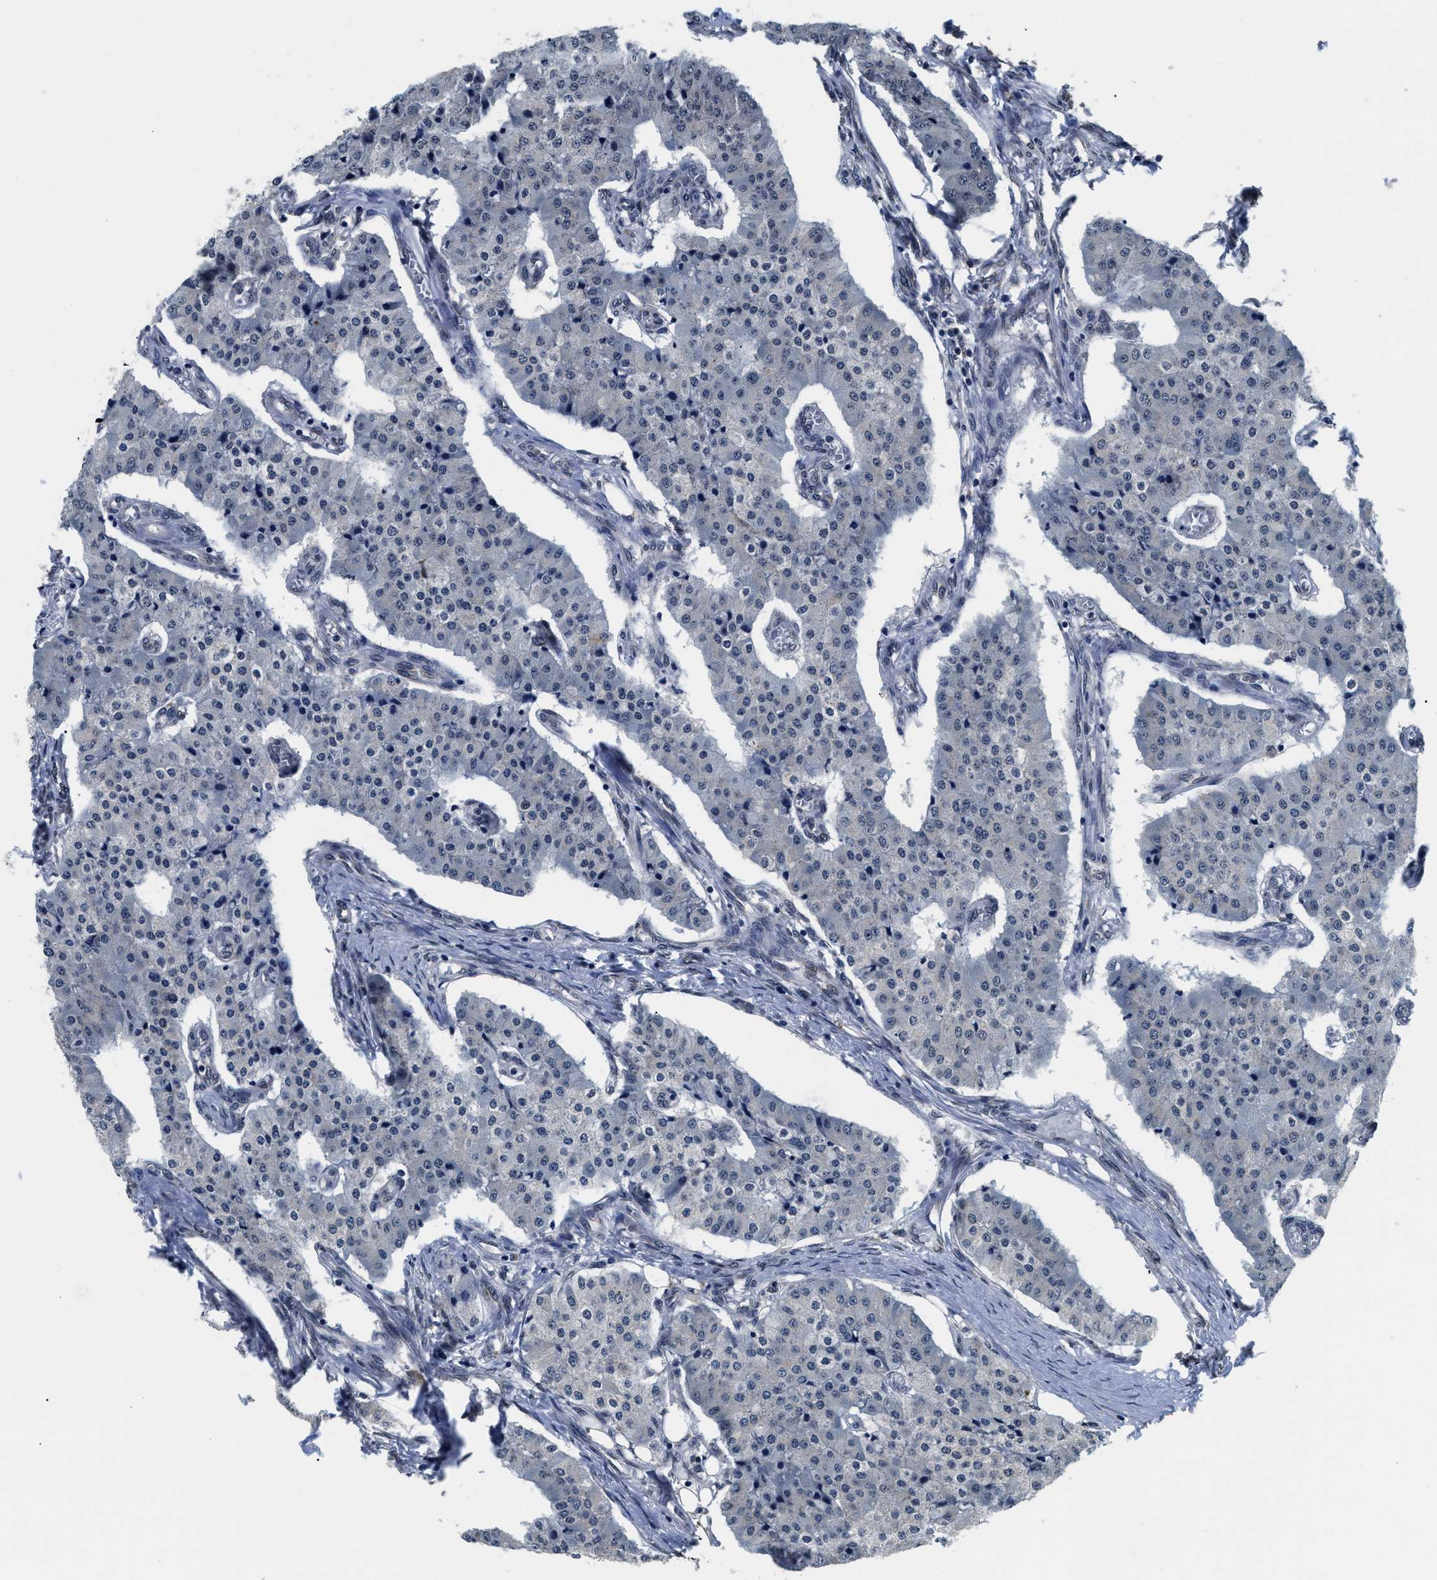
{"staining": {"intensity": "negative", "quantity": "none", "location": "none"}, "tissue": "carcinoid", "cell_type": "Tumor cells", "image_type": "cancer", "snomed": [{"axis": "morphology", "description": "Carcinoid, malignant, NOS"}, {"axis": "topography", "description": "Colon"}], "caption": "Micrograph shows no protein expression in tumor cells of malignant carcinoid tissue.", "gene": "SNX10", "patient": {"sex": "female", "age": 52}}